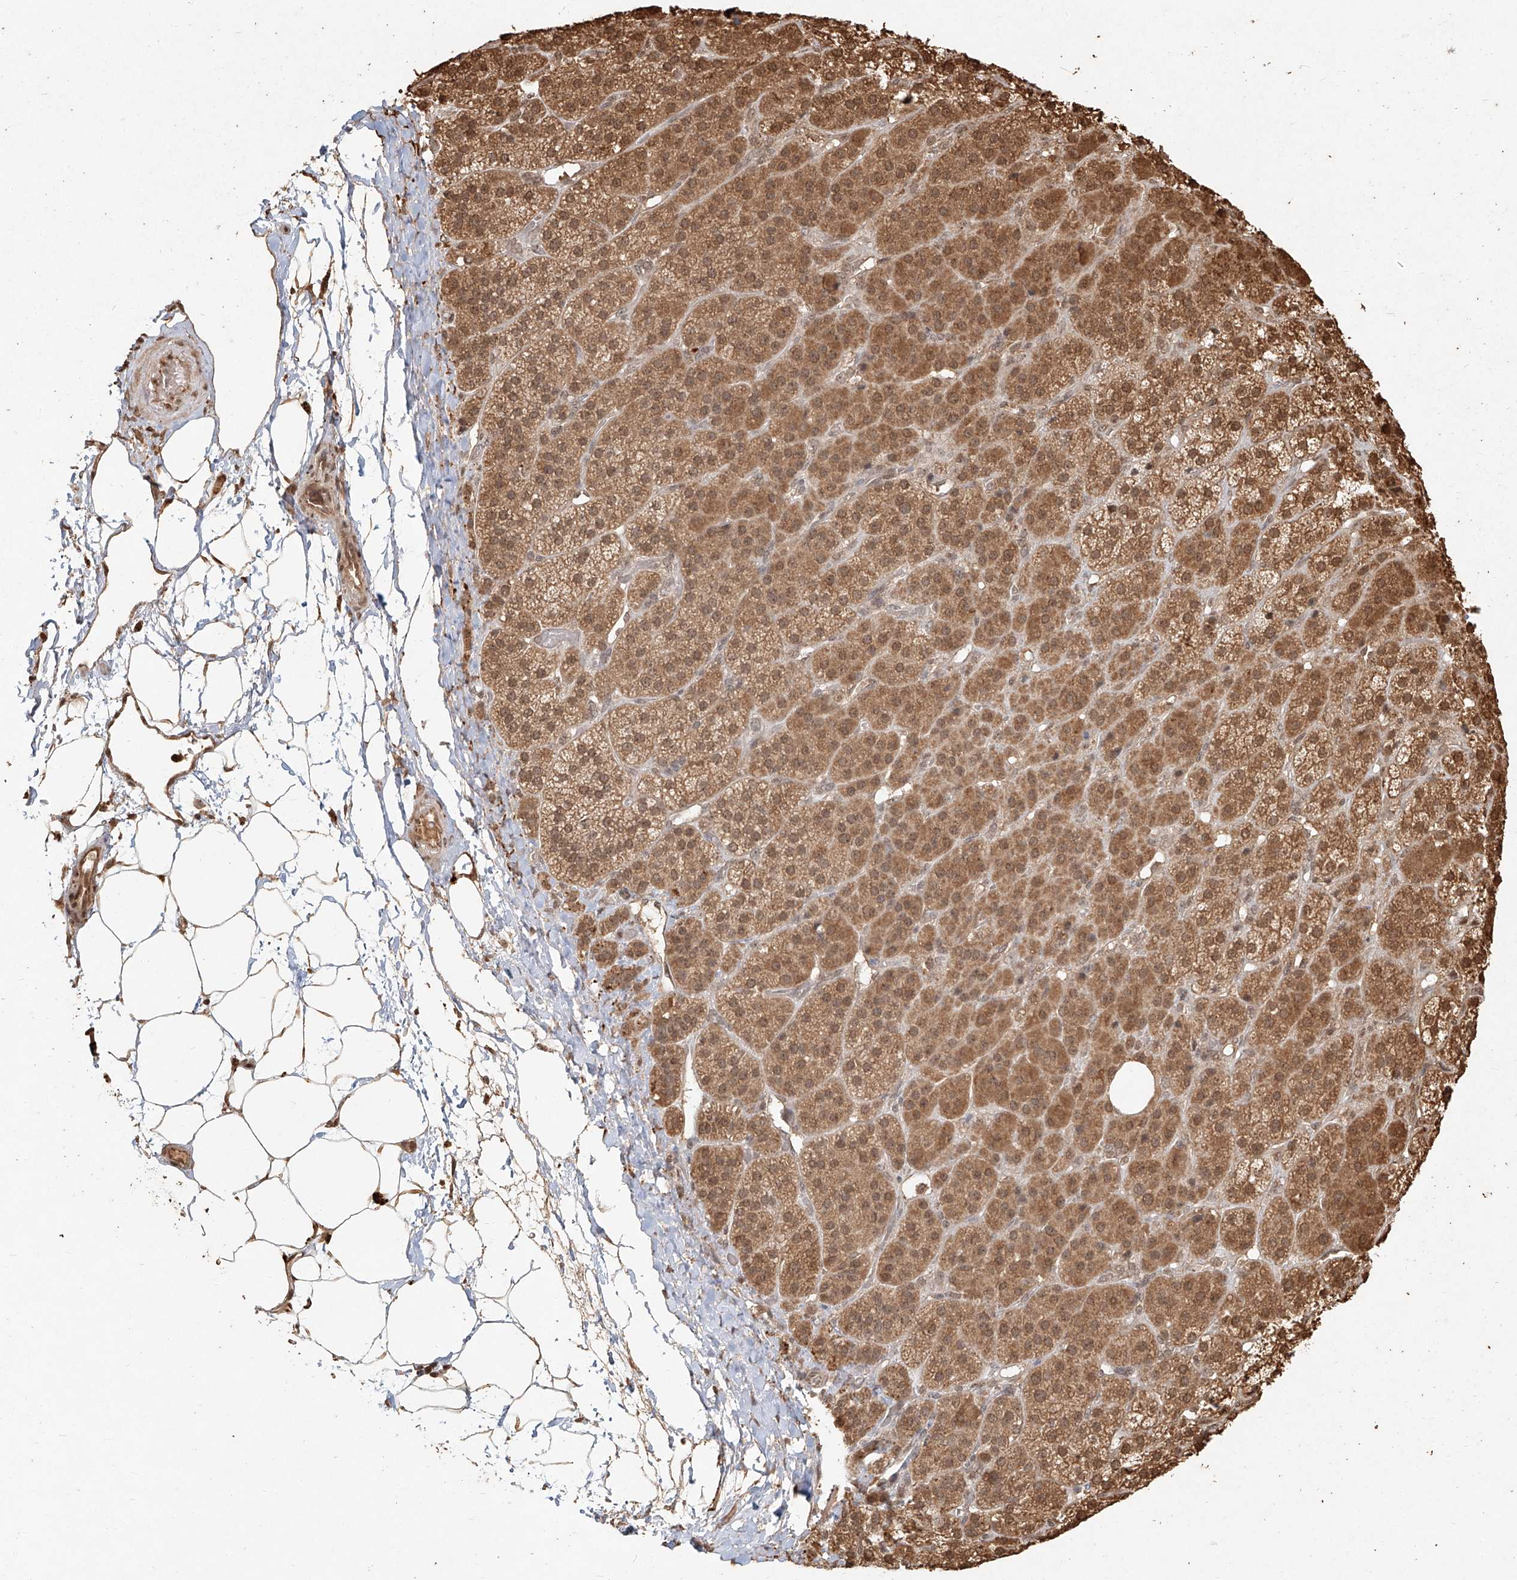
{"staining": {"intensity": "moderate", "quantity": ">75%", "location": "cytoplasmic/membranous,nuclear"}, "tissue": "adrenal gland", "cell_type": "Glandular cells", "image_type": "normal", "snomed": [{"axis": "morphology", "description": "Normal tissue, NOS"}, {"axis": "topography", "description": "Adrenal gland"}], "caption": "A medium amount of moderate cytoplasmic/membranous,nuclear positivity is seen in about >75% of glandular cells in normal adrenal gland. The staining is performed using DAB (3,3'-diaminobenzidine) brown chromogen to label protein expression. The nuclei are counter-stained blue using hematoxylin.", "gene": "UBE2K", "patient": {"sex": "female", "age": 57}}